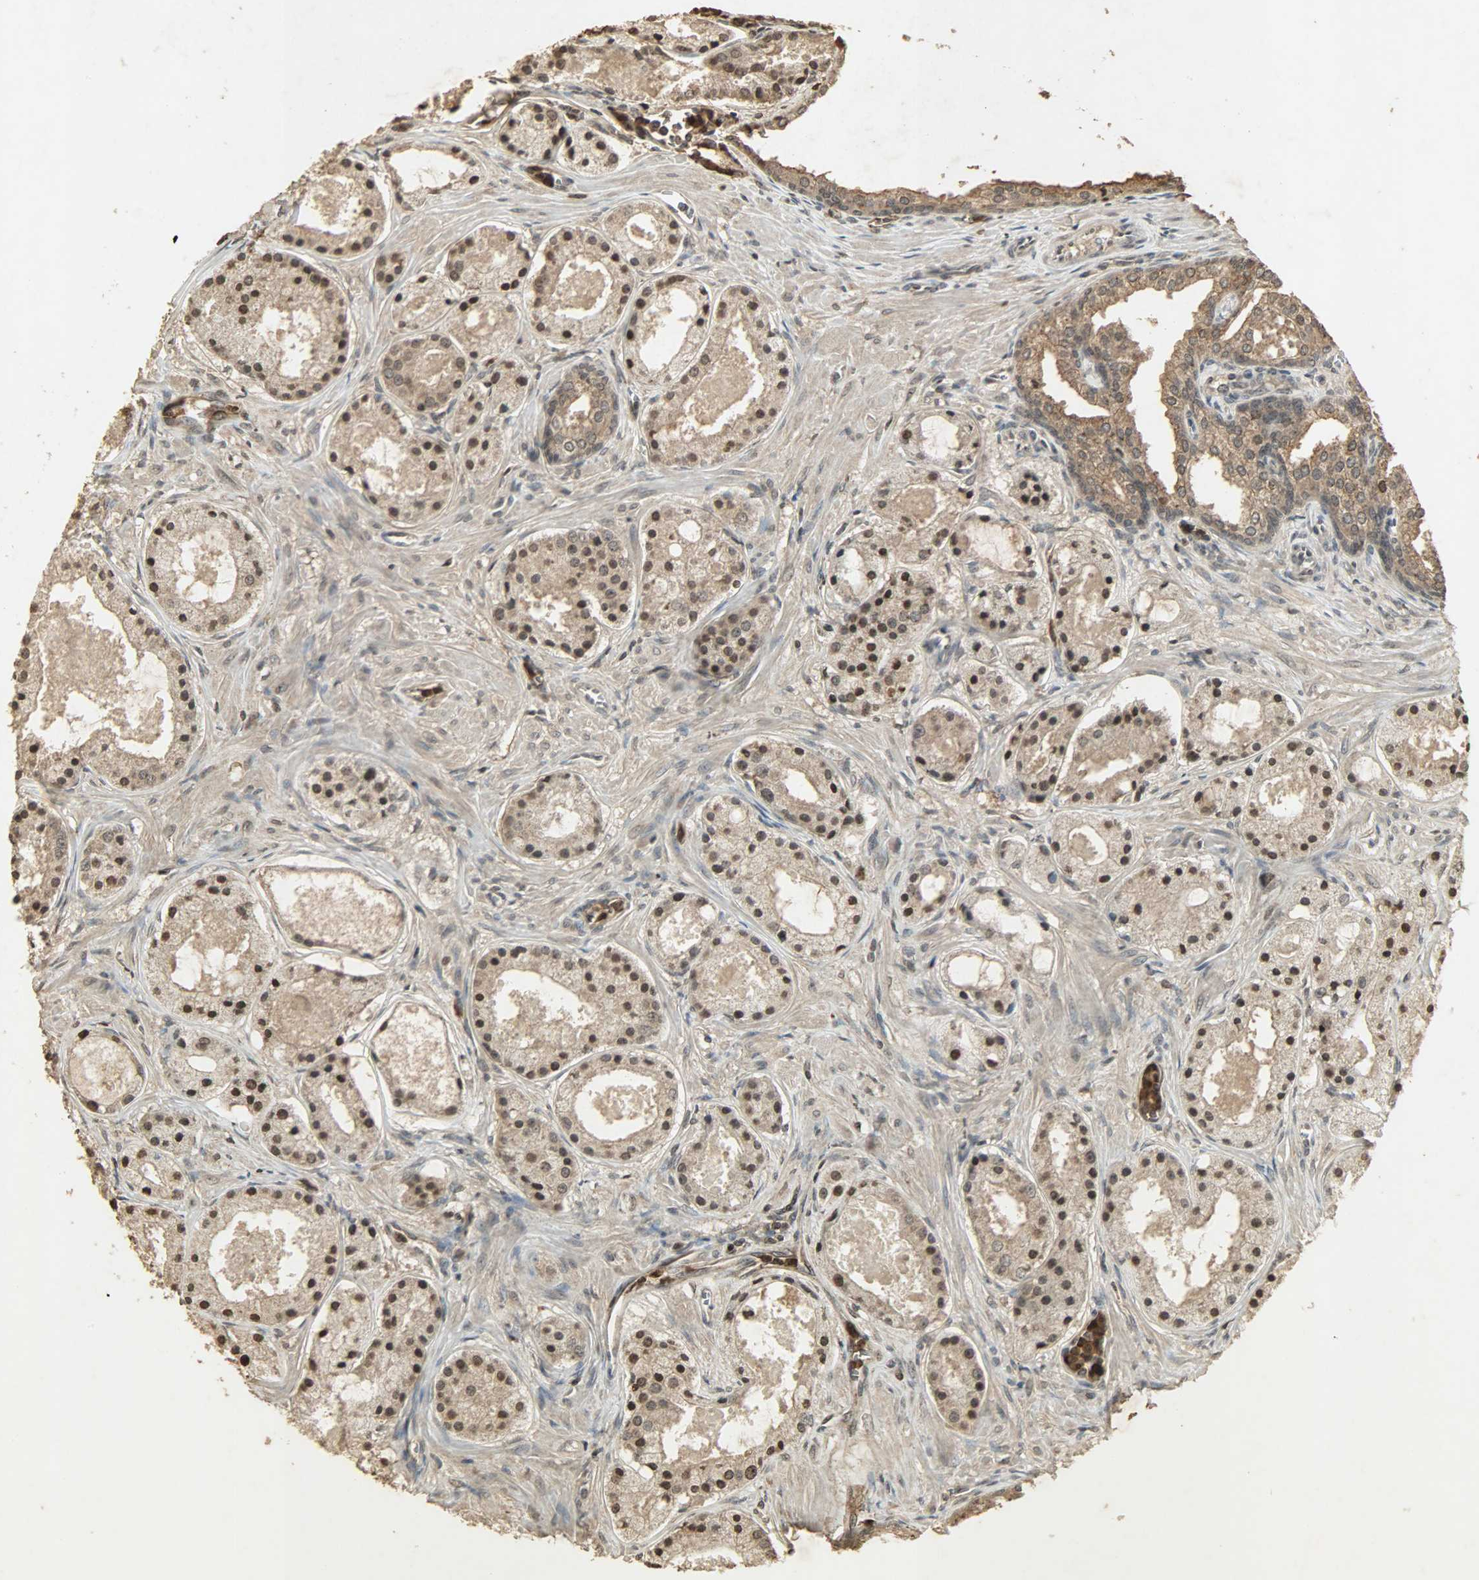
{"staining": {"intensity": "moderate", "quantity": ">75%", "location": "cytoplasmic/membranous,nuclear"}, "tissue": "prostate cancer", "cell_type": "Tumor cells", "image_type": "cancer", "snomed": [{"axis": "morphology", "description": "Adenocarcinoma, Low grade"}, {"axis": "topography", "description": "Prostate"}], "caption": "Brown immunohistochemical staining in human low-grade adenocarcinoma (prostate) exhibits moderate cytoplasmic/membranous and nuclear positivity in approximately >75% of tumor cells.", "gene": "PPP3R1", "patient": {"sex": "male", "age": 57}}